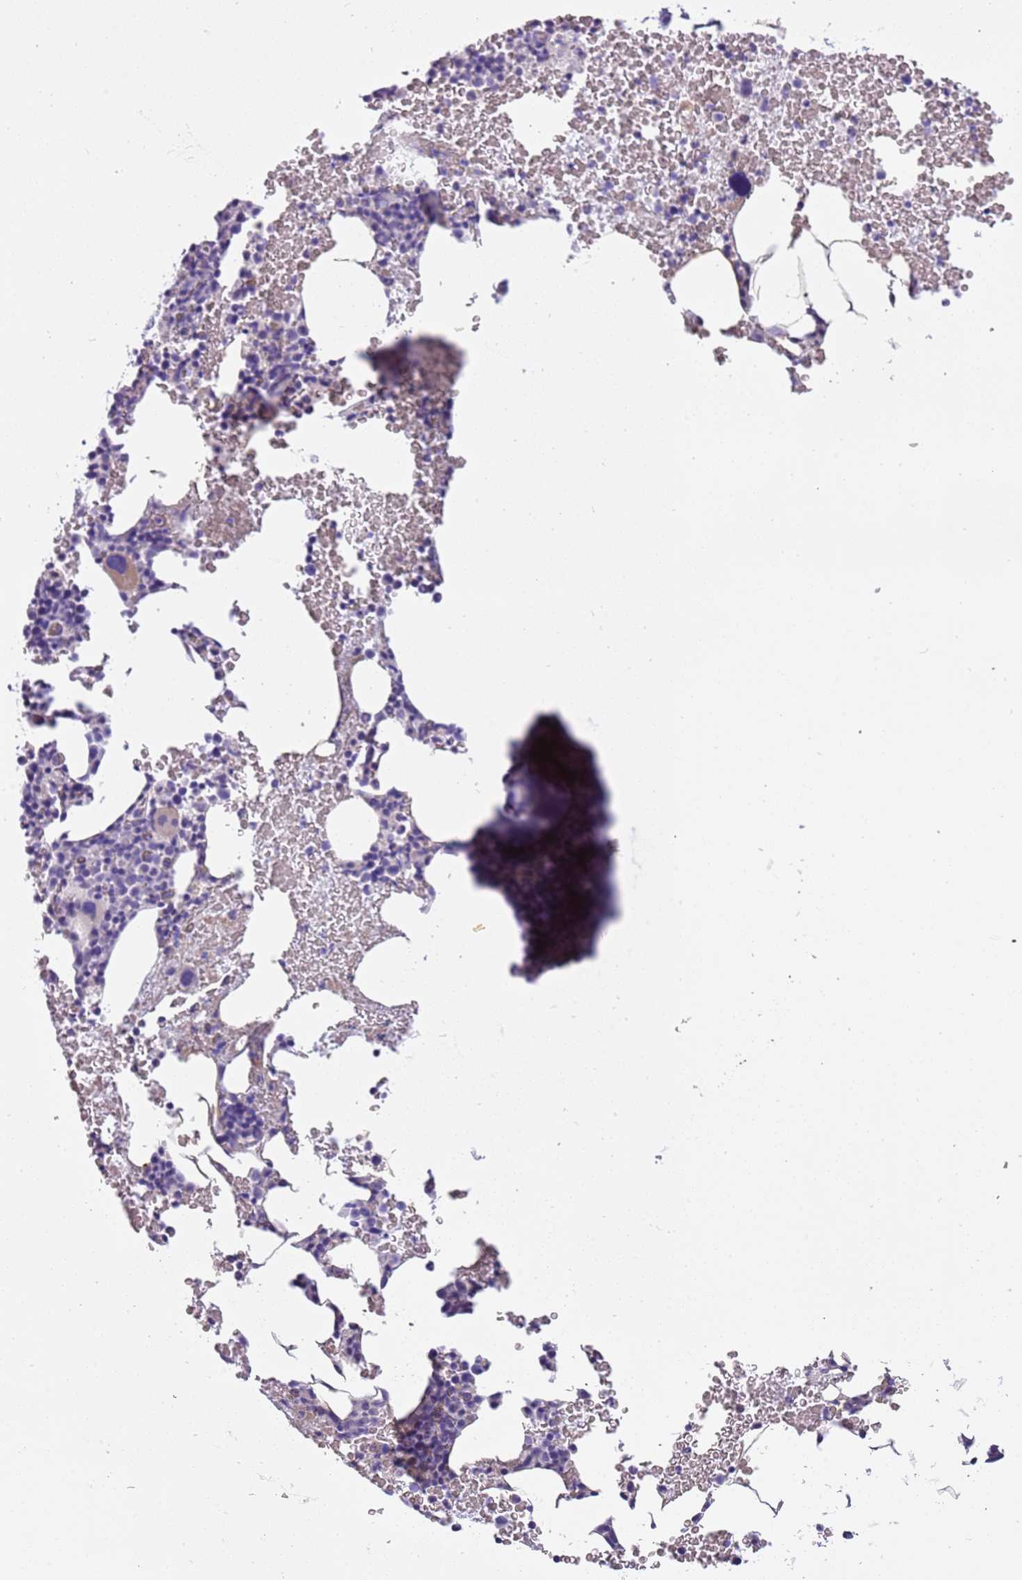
{"staining": {"intensity": "weak", "quantity": "<25%", "location": "cytoplasmic/membranous"}, "tissue": "bone marrow", "cell_type": "Hematopoietic cells", "image_type": "normal", "snomed": [{"axis": "morphology", "description": "Normal tissue, NOS"}, {"axis": "morphology", "description": "Inflammation, NOS"}, {"axis": "topography", "description": "Bone marrow"}], "caption": "This is an immunohistochemistry image of benign human bone marrow. There is no positivity in hematopoietic cells.", "gene": "PCGF2", "patient": {"sex": "female", "age": 78}}